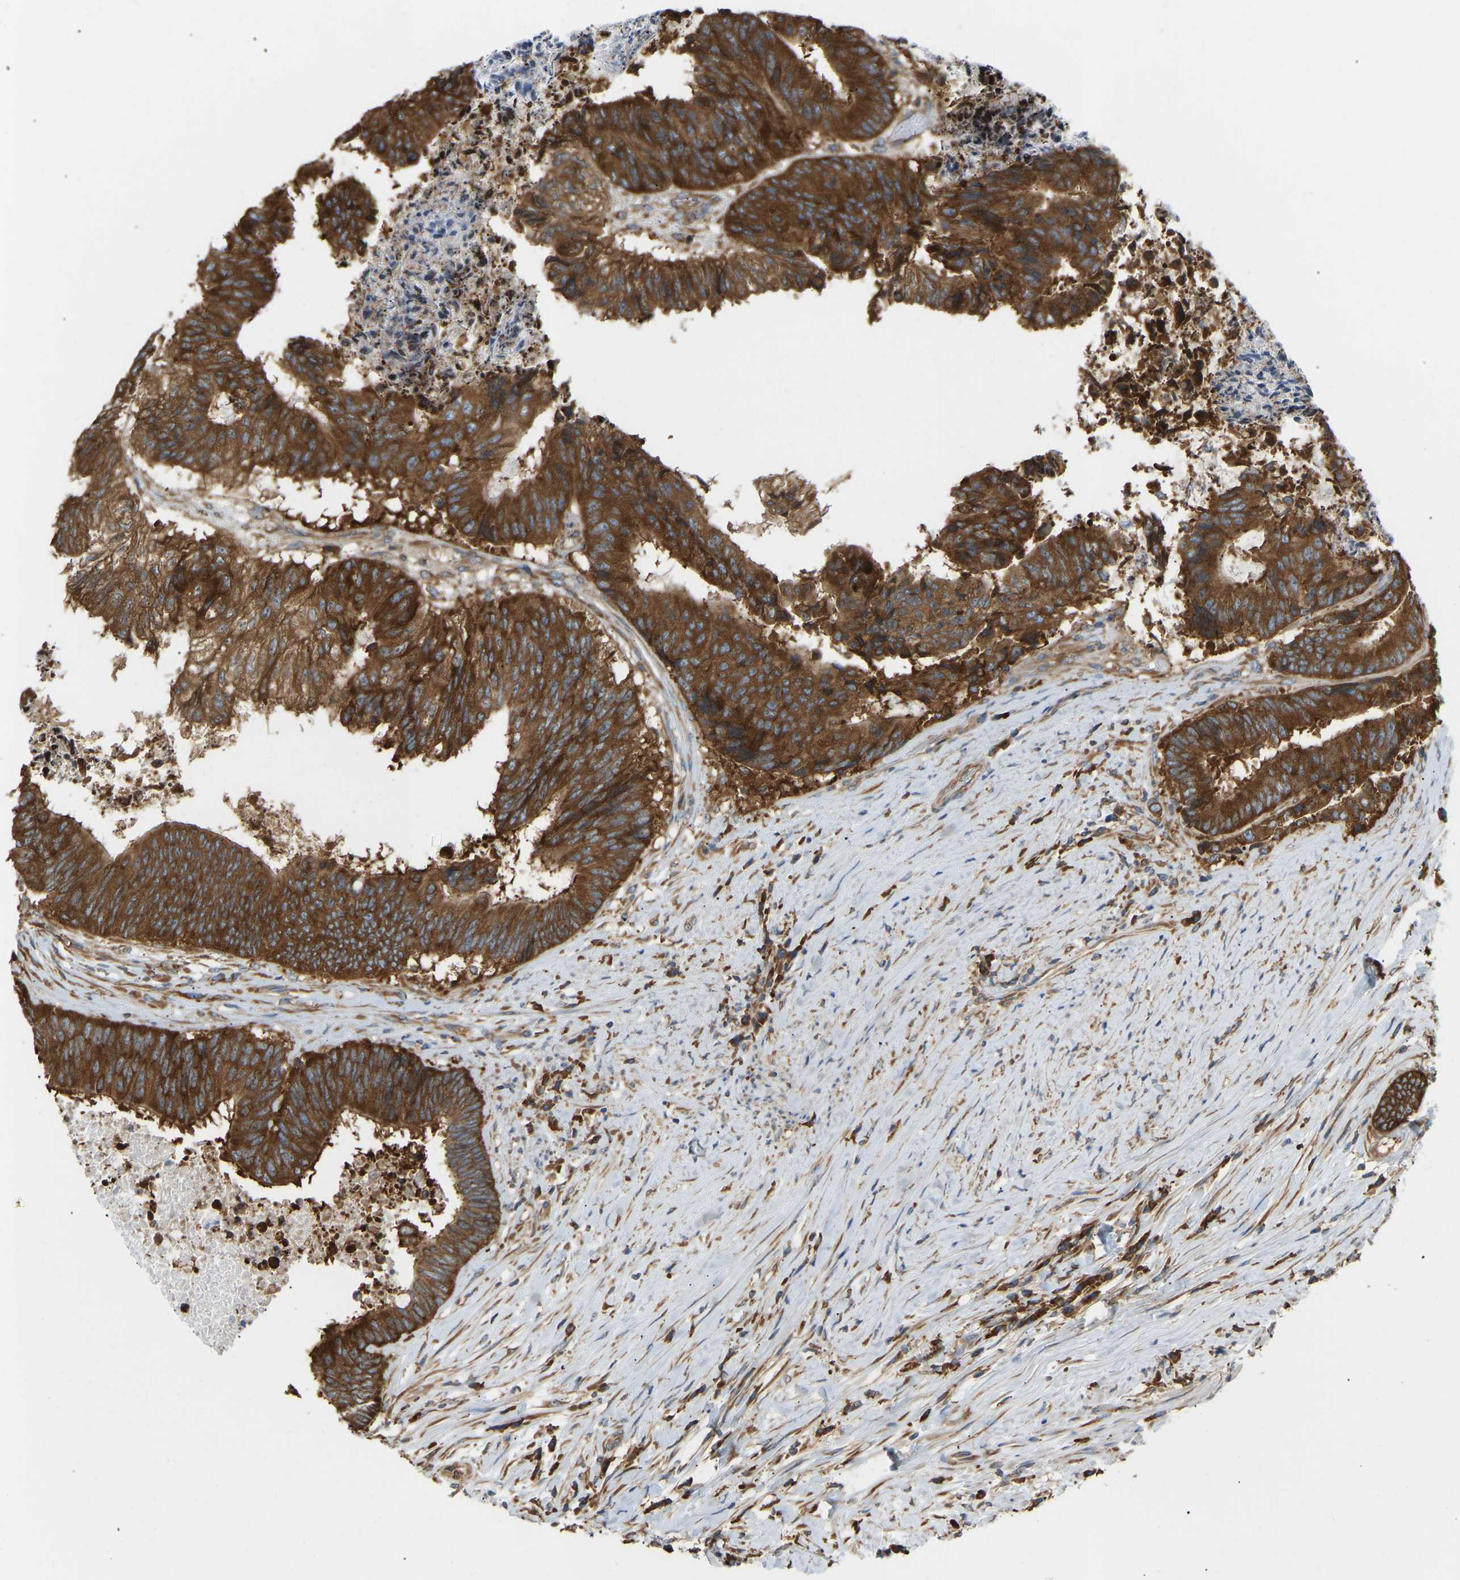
{"staining": {"intensity": "strong", "quantity": ">75%", "location": "cytoplasmic/membranous"}, "tissue": "colorectal cancer", "cell_type": "Tumor cells", "image_type": "cancer", "snomed": [{"axis": "morphology", "description": "Adenocarcinoma, NOS"}, {"axis": "topography", "description": "Rectum"}], "caption": "IHC micrograph of neoplastic tissue: human colorectal adenocarcinoma stained using immunohistochemistry demonstrates high levels of strong protein expression localized specifically in the cytoplasmic/membranous of tumor cells, appearing as a cytoplasmic/membranous brown color.", "gene": "RPS6KB2", "patient": {"sex": "male", "age": 72}}